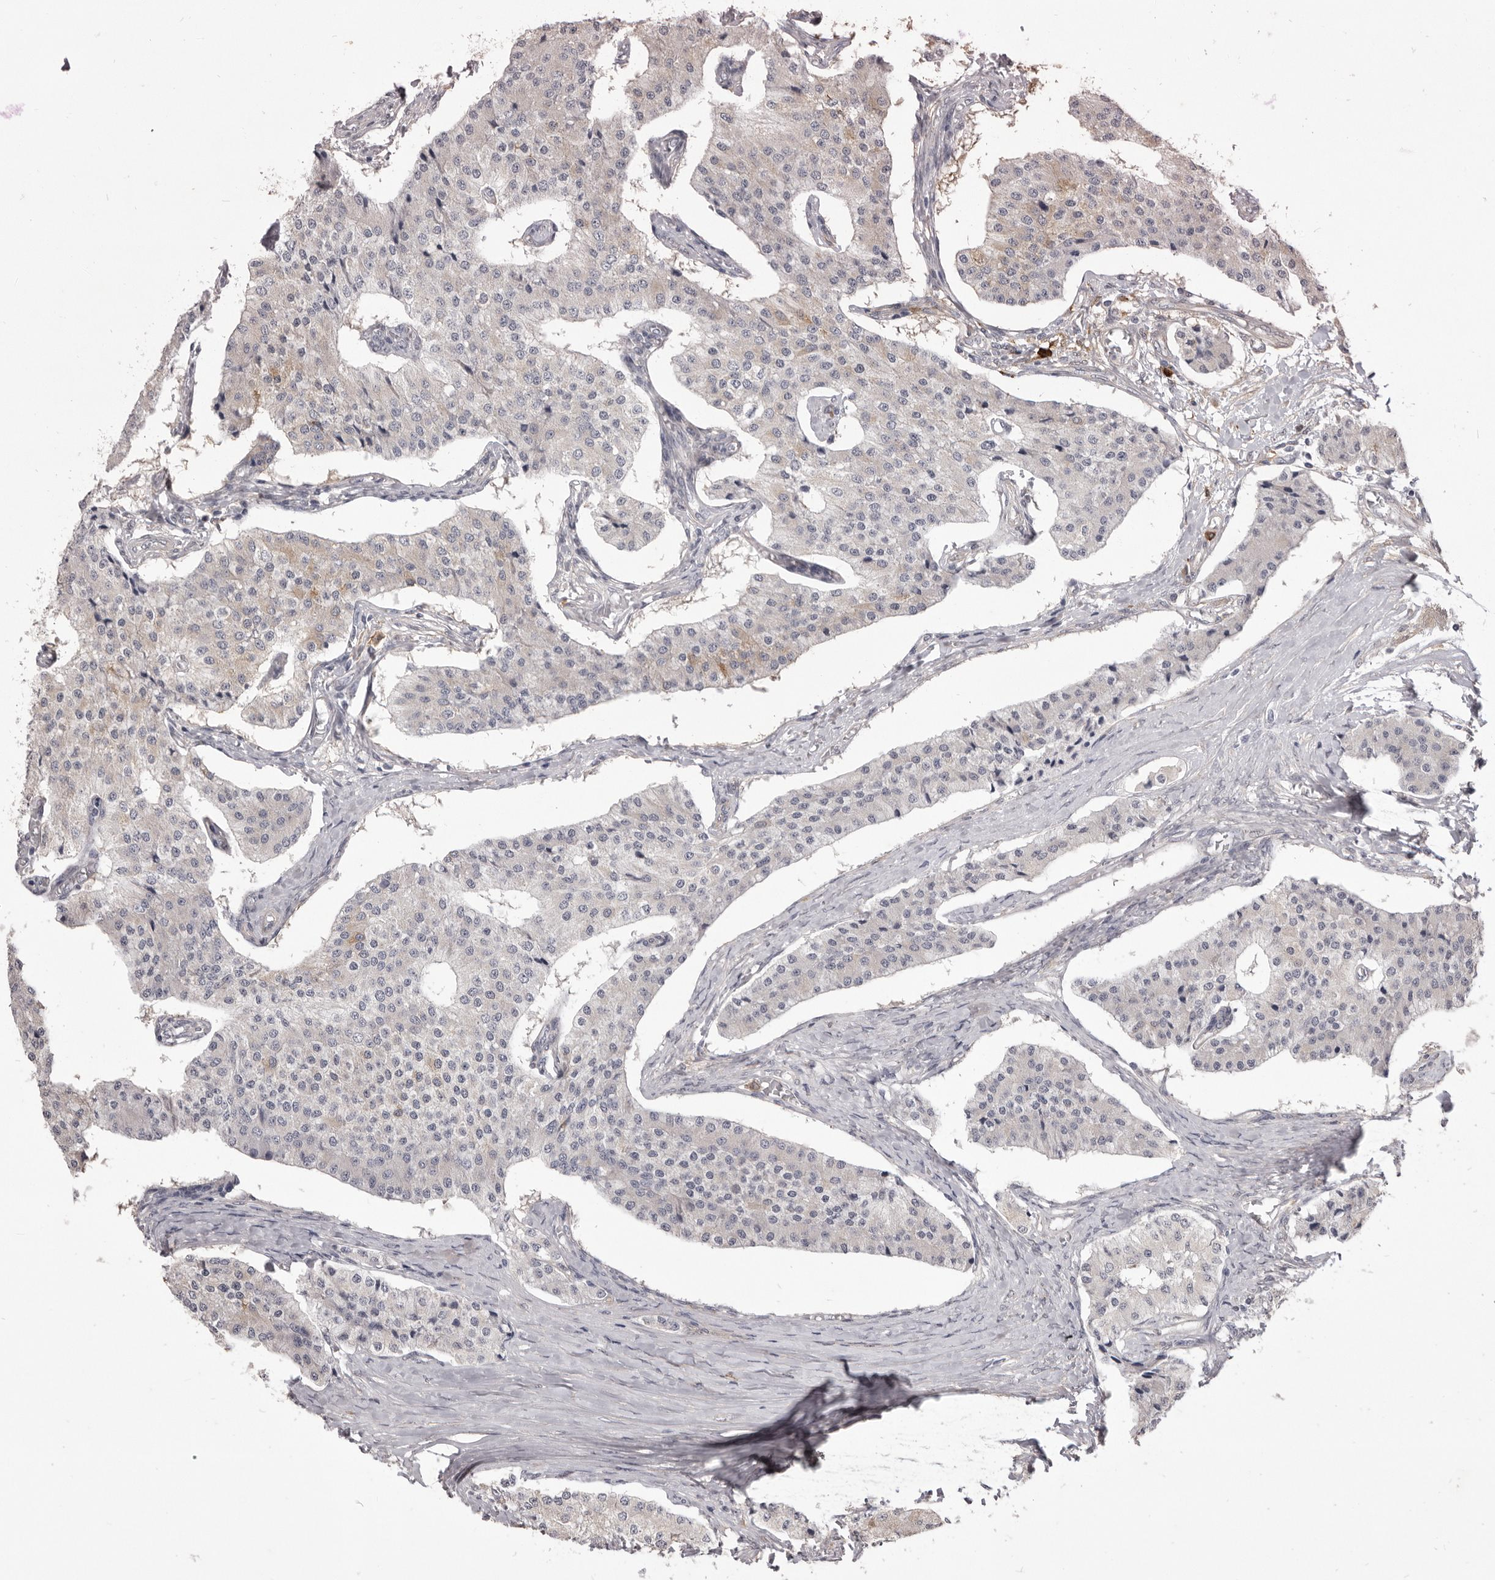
{"staining": {"intensity": "weak", "quantity": "<25%", "location": "cytoplasmic/membranous"}, "tissue": "carcinoid", "cell_type": "Tumor cells", "image_type": "cancer", "snomed": [{"axis": "morphology", "description": "Carcinoid, malignant, NOS"}, {"axis": "topography", "description": "Colon"}], "caption": "There is no significant positivity in tumor cells of carcinoid.", "gene": "VPS45", "patient": {"sex": "female", "age": 52}}